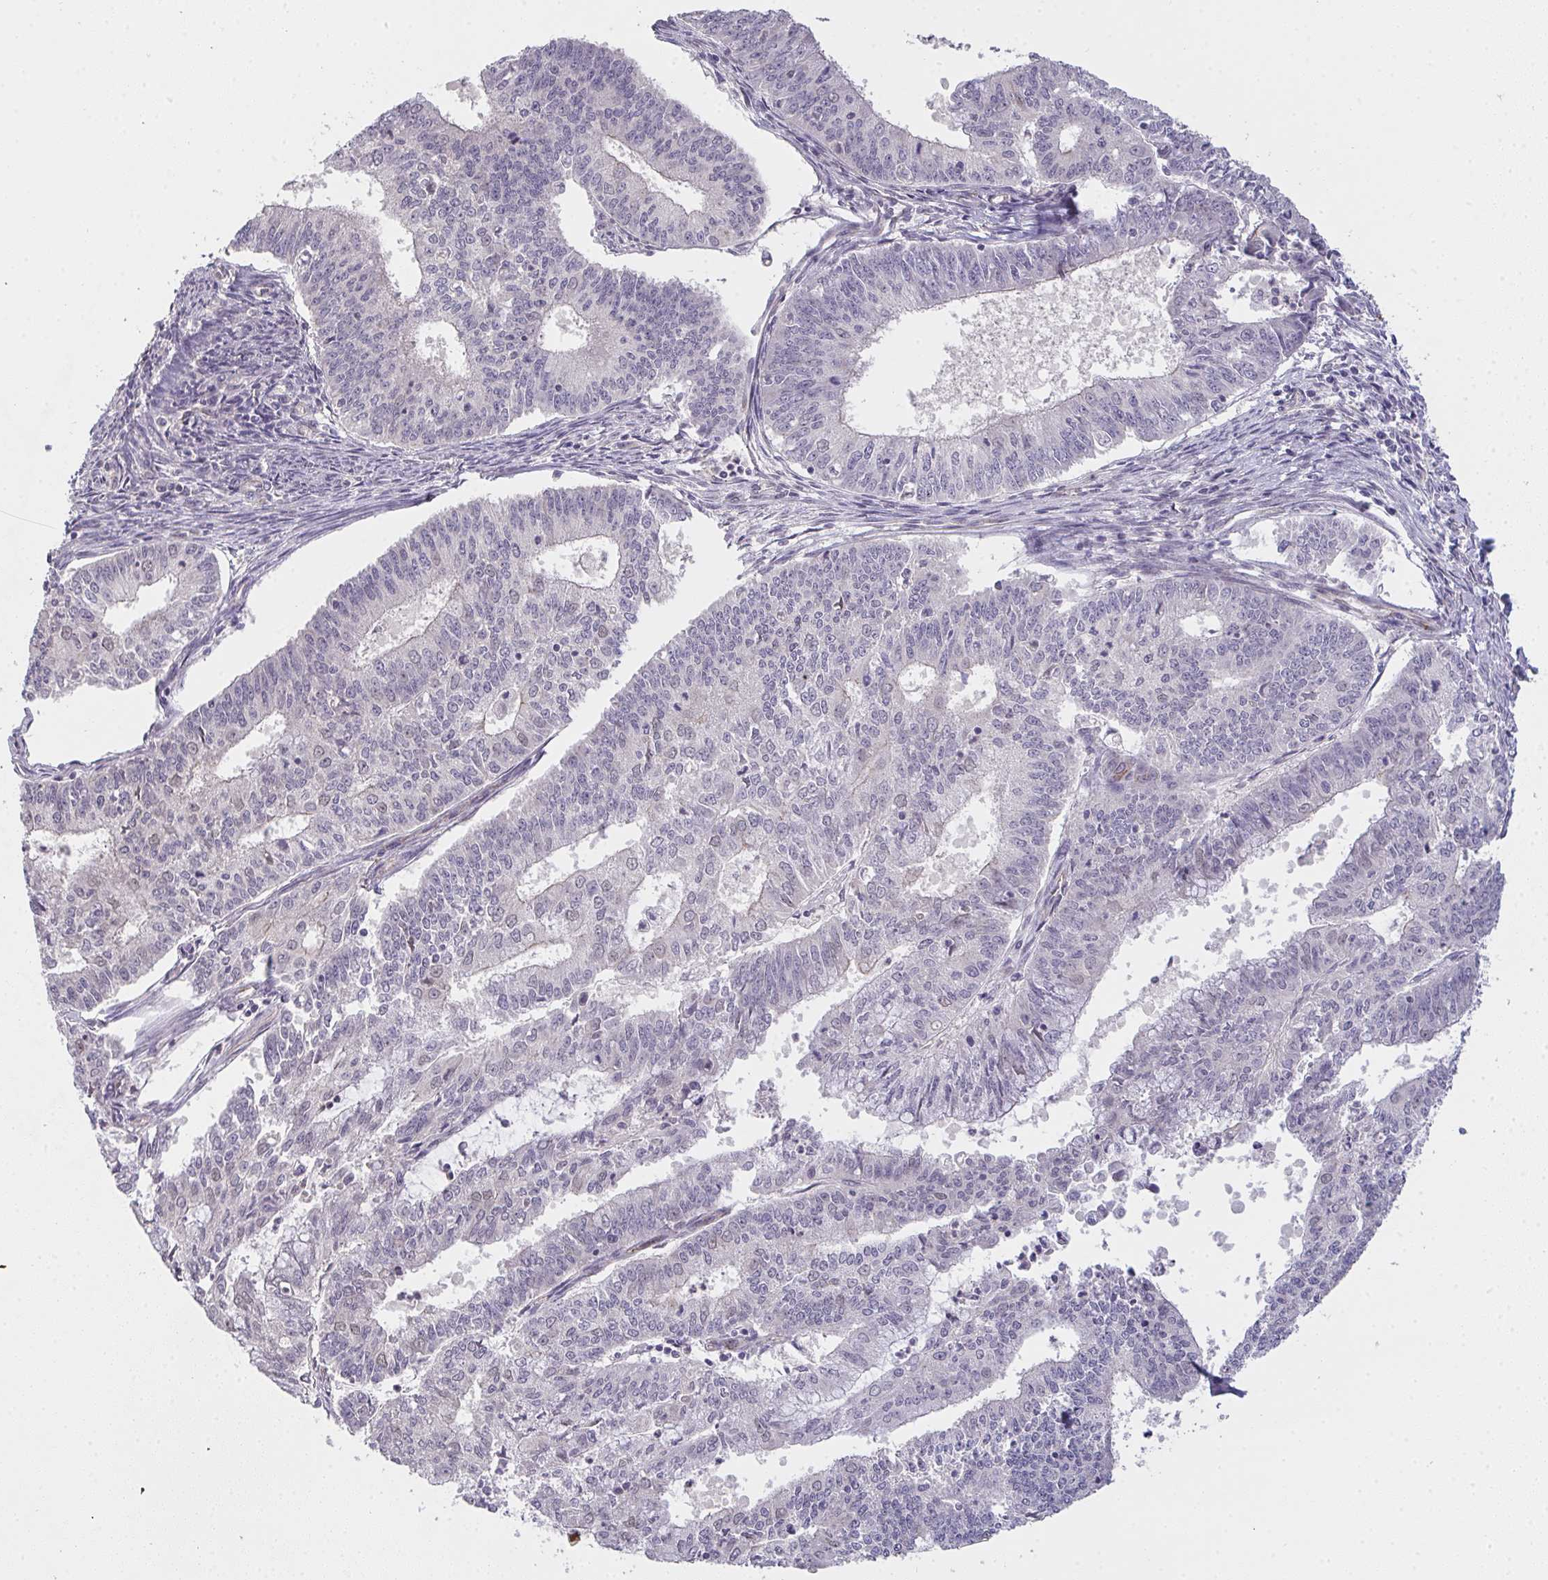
{"staining": {"intensity": "negative", "quantity": "none", "location": "none"}, "tissue": "endometrial cancer", "cell_type": "Tumor cells", "image_type": "cancer", "snomed": [{"axis": "morphology", "description": "Adenocarcinoma, NOS"}, {"axis": "topography", "description": "Endometrium"}], "caption": "High power microscopy micrograph of an IHC image of adenocarcinoma (endometrial), revealing no significant staining in tumor cells. (DAB immunohistochemistry visualized using brightfield microscopy, high magnification).", "gene": "TMEM219", "patient": {"sex": "female", "age": 61}}